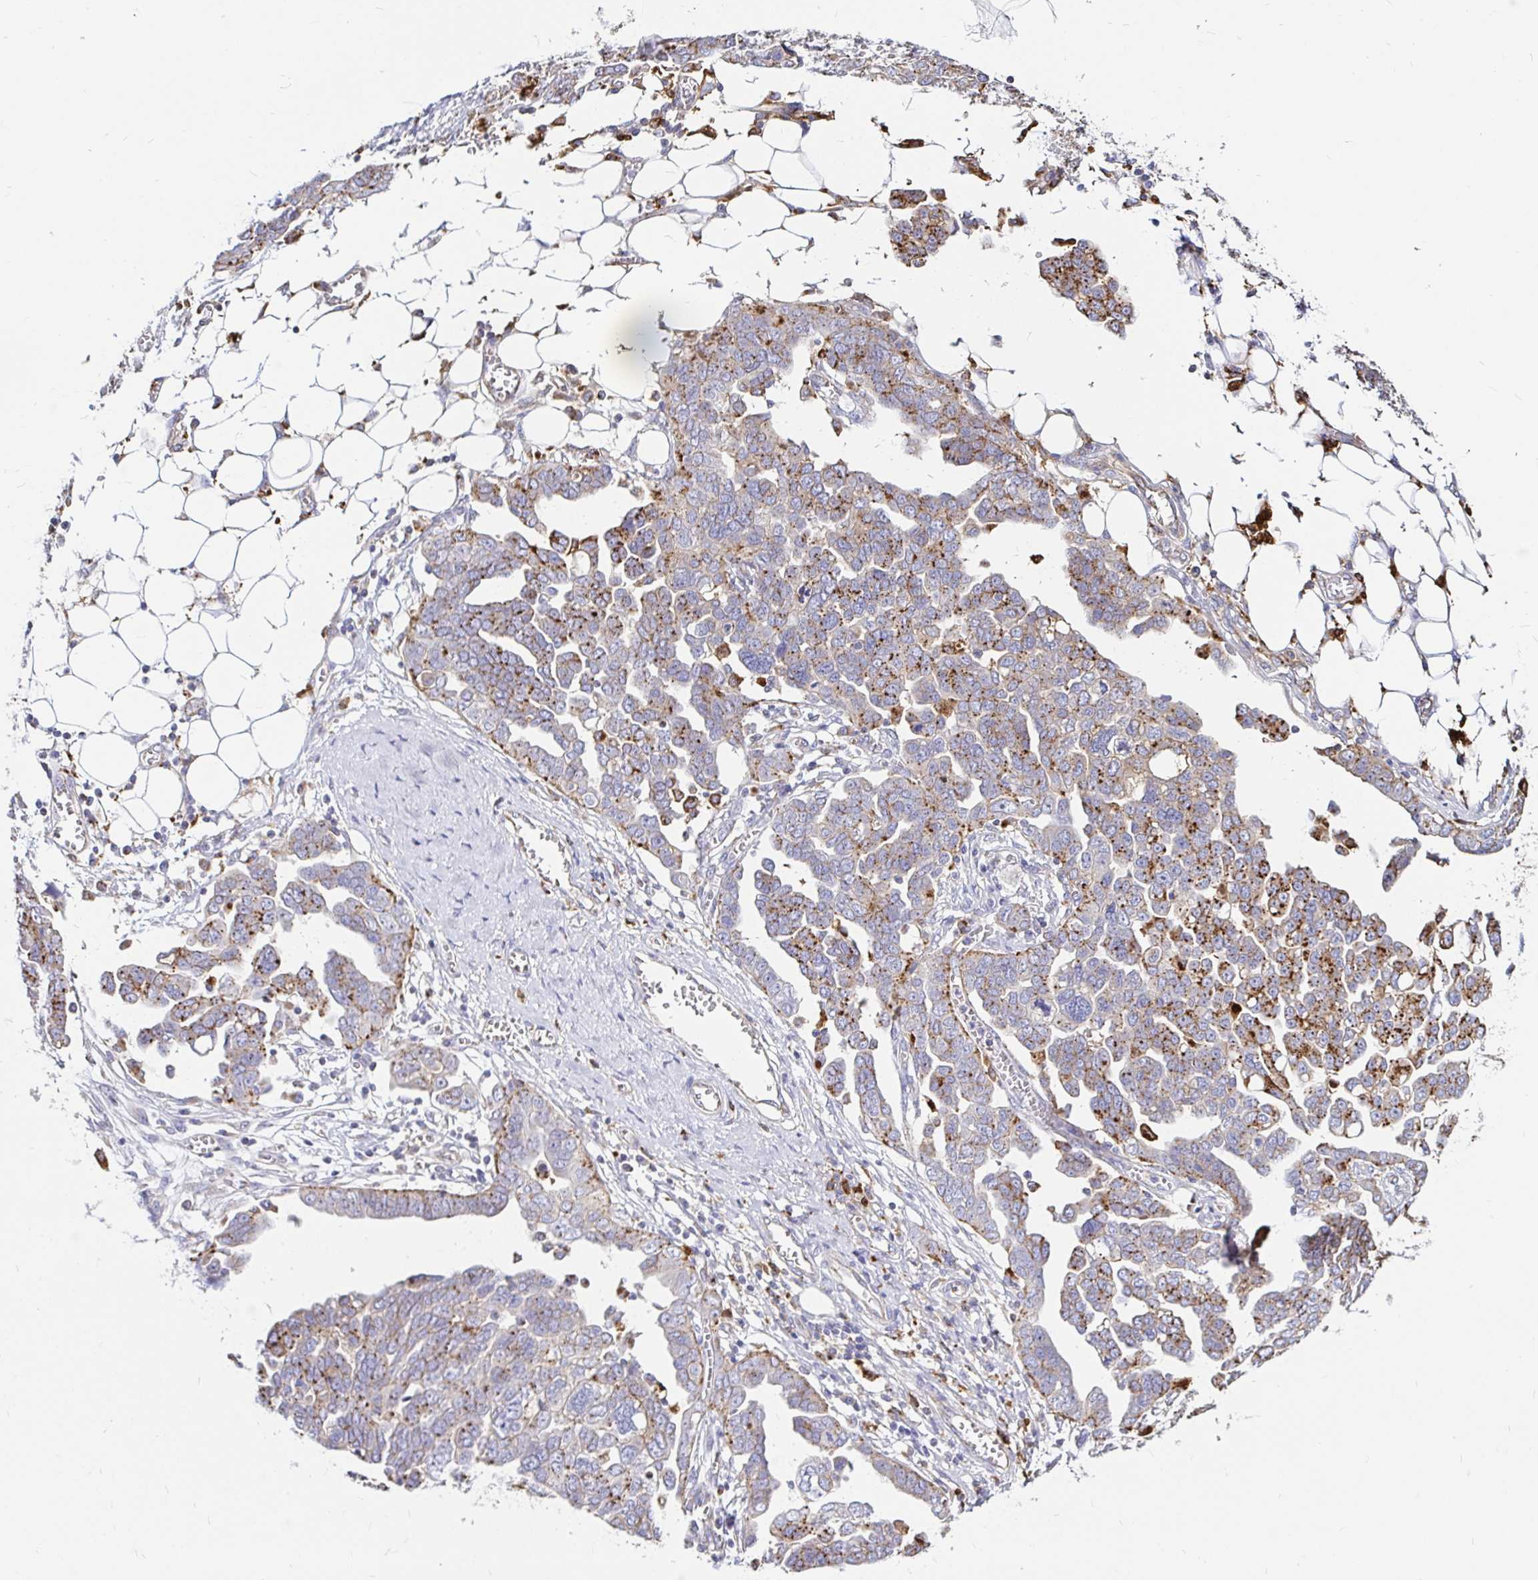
{"staining": {"intensity": "moderate", "quantity": "25%-75%", "location": "cytoplasmic/membranous"}, "tissue": "ovarian cancer", "cell_type": "Tumor cells", "image_type": "cancer", "snomed": [{"axis": "morphology", "description": "Cystadenocarcinoma, serous, NOS"}, {"axis": "topography", "description": "Ovary"}], "caption": "There is medium levels of moderate cytoplasmic/membranous expression in tumor cells of ovarian cancer, as demonstrated by immunohistochemical staining (brown color).", "gene": "FUCA1", "patient": {"sex": "female", "age": 59}}